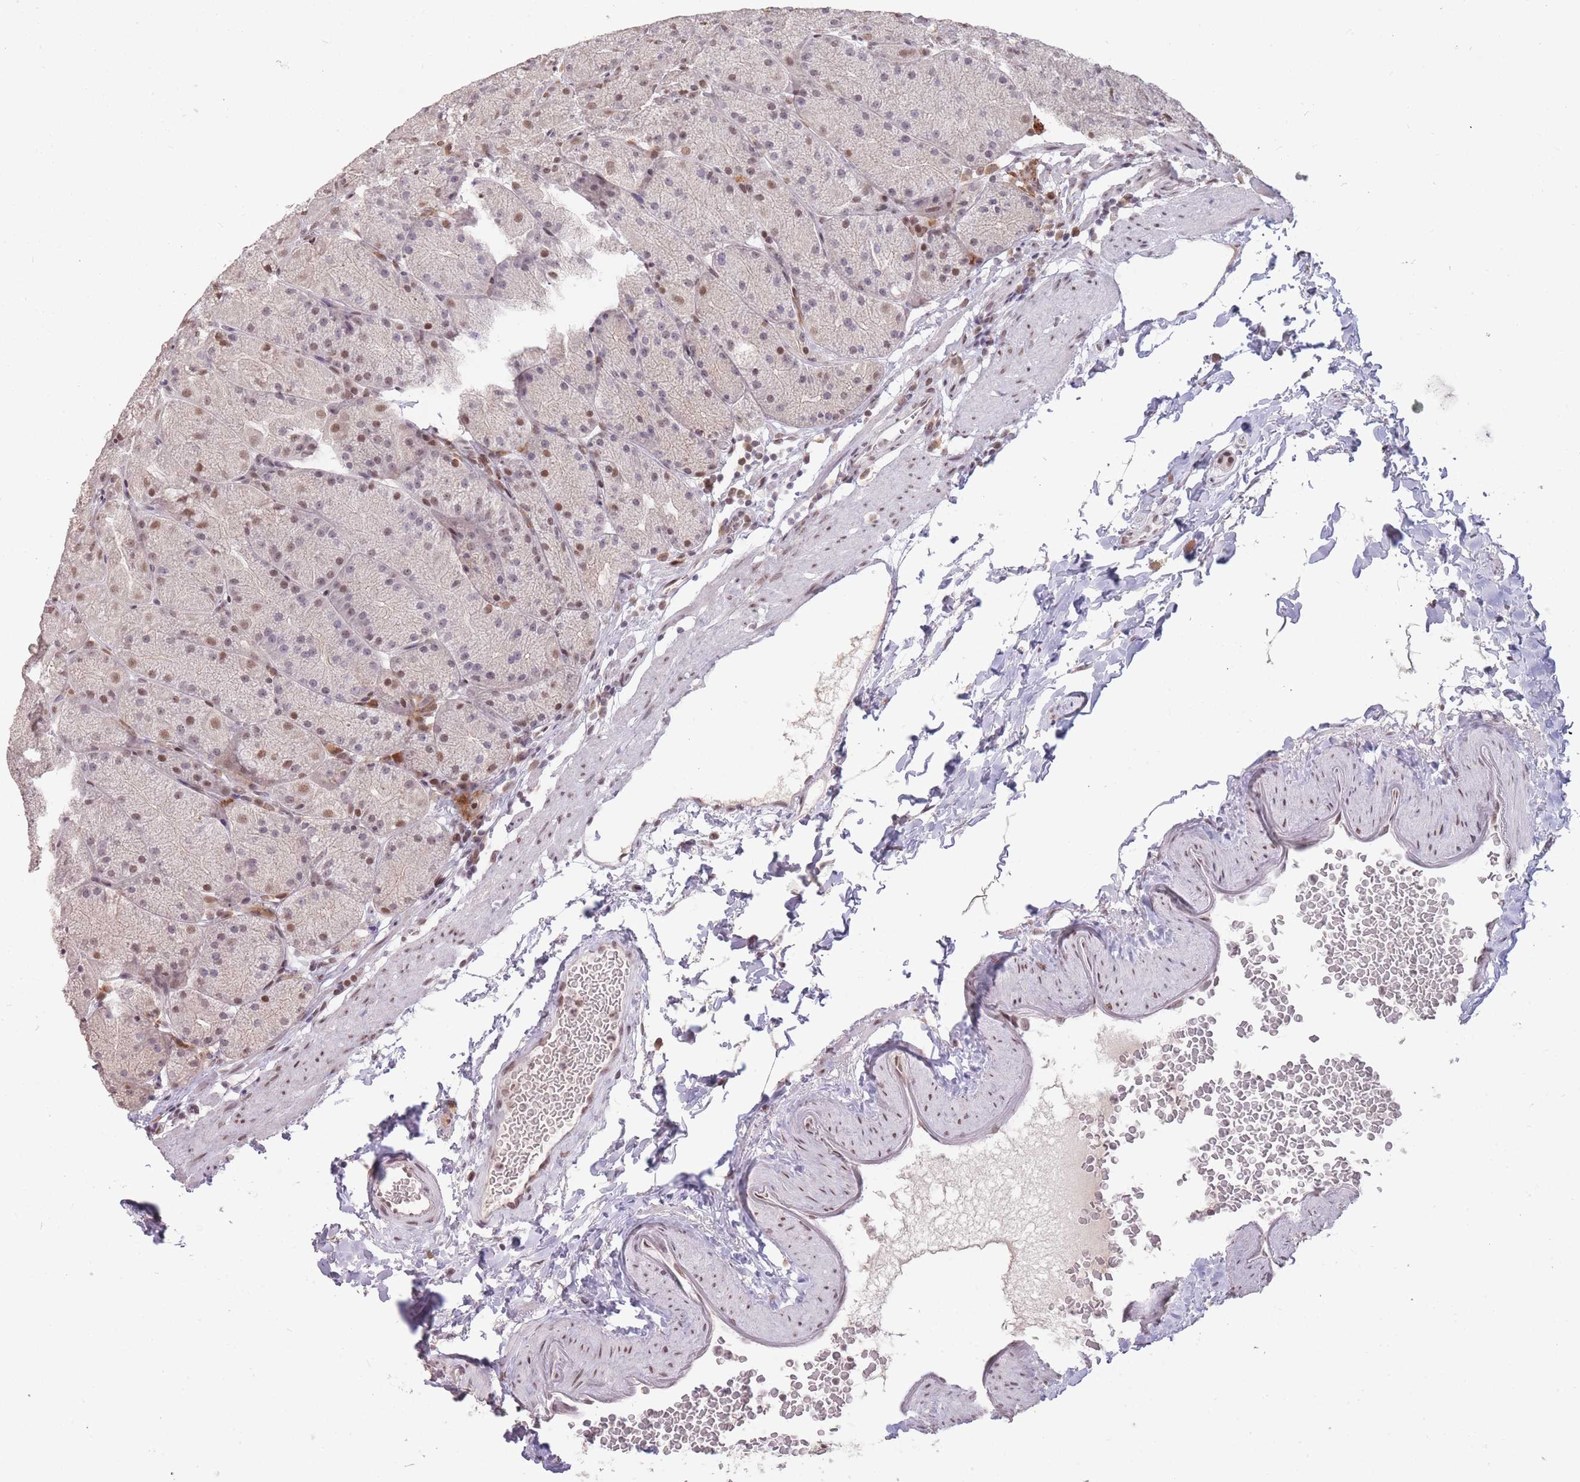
{"staining": {"intensity": "moderate", "quantity": "25%-75%", "location": "nuclear"}, "tissue": "stomach", "cell_type": "Glandular cells", "image_type": "normal", "snomed": [{"axis": "morphology", "description": "Normal tissue, NOS"}, {"axis": "topography", "description": "Stomach, upper"}, {"axis": "topography", "description": "Stomach, lower"}], "caption": "Stomach stained with IHC displays moderate nuclear expression in about 25%-75% of glandular cells.", "gene": "HNRNPUL1", "patient": {"sex": "male", "age": 67}}